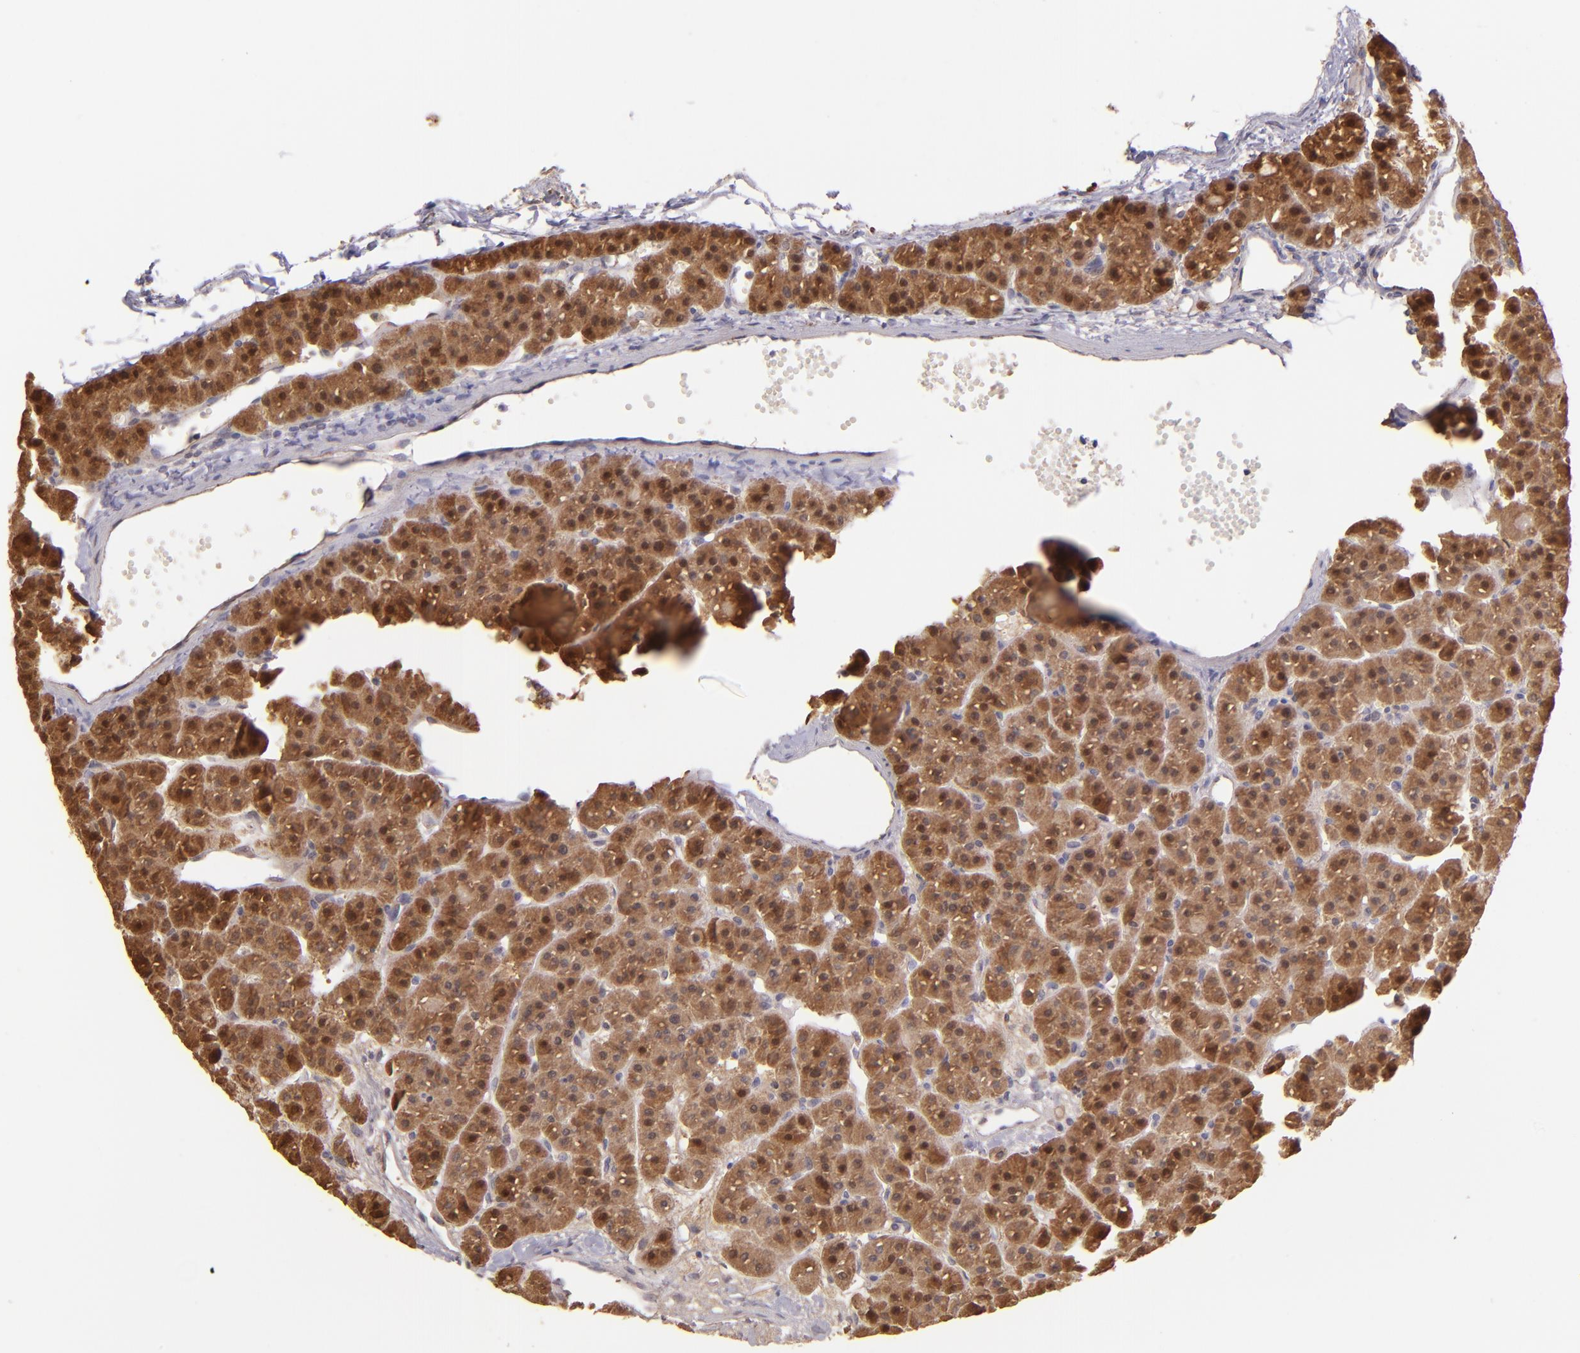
{"staining": {"intensity": "strong", "quantity": ">75%", "location": "cytoplasmic/membranous"}, "tissue": "parathyroid gland", "cell_type": "Glandular cells", "image_type": "normal", "snomed": [{"axis": "morphology", "description": "Normal tissue, NOS"}, {"axis": "topography", "description": "Parathyroid gland"}], "caption": "This photomicrograph demonstrates immunohistochemistry staining of unremarkable parathyroid gland, with high strong cytoplasmic/membranous positivity in about >75% of glandular cells.", "gene": "SH2D4A", "patient": {"sex": "female", "age": 76}}